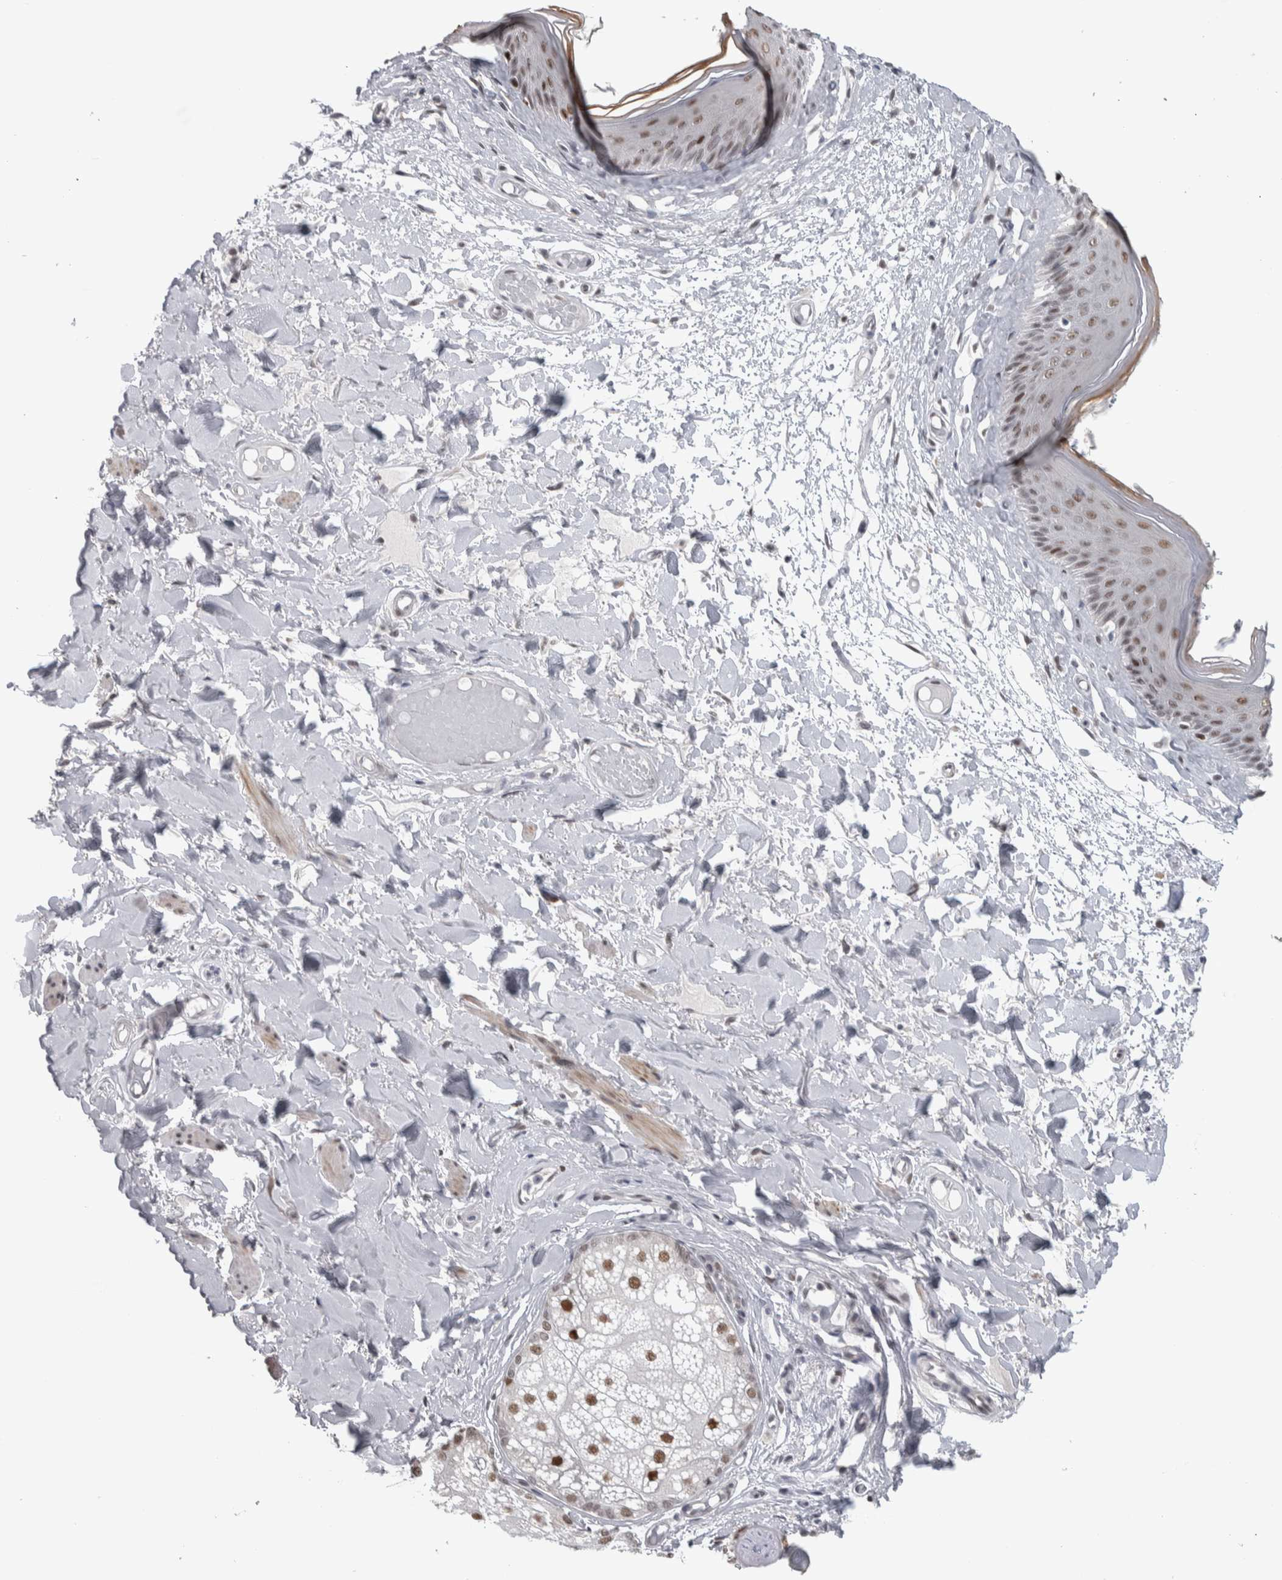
{"staining": {"intensity": "moderate", "quantity": "25%-75%", "location": "nuclear"}, "tissue": "skin", "cell_type": "Epidermal cells", "image_type": "normal", "snomed": [{"axis": "morphology", "description": "Normal tissue, NOS"}, {"axis": "topography", "description": "Vulva"}], "caption": "A histopathology image of skin stained for a protein demonstrates moderate nuclear brown staining in epidermal cells. The staining is performed using DAB (3,3'-diaminobenzidine) brown chromogen to label protein expression. The nuclei are counter-stained blue using hematoxylin.", "gene": "HEXIM2", "patient": {"sex": "female", "age": 73}}